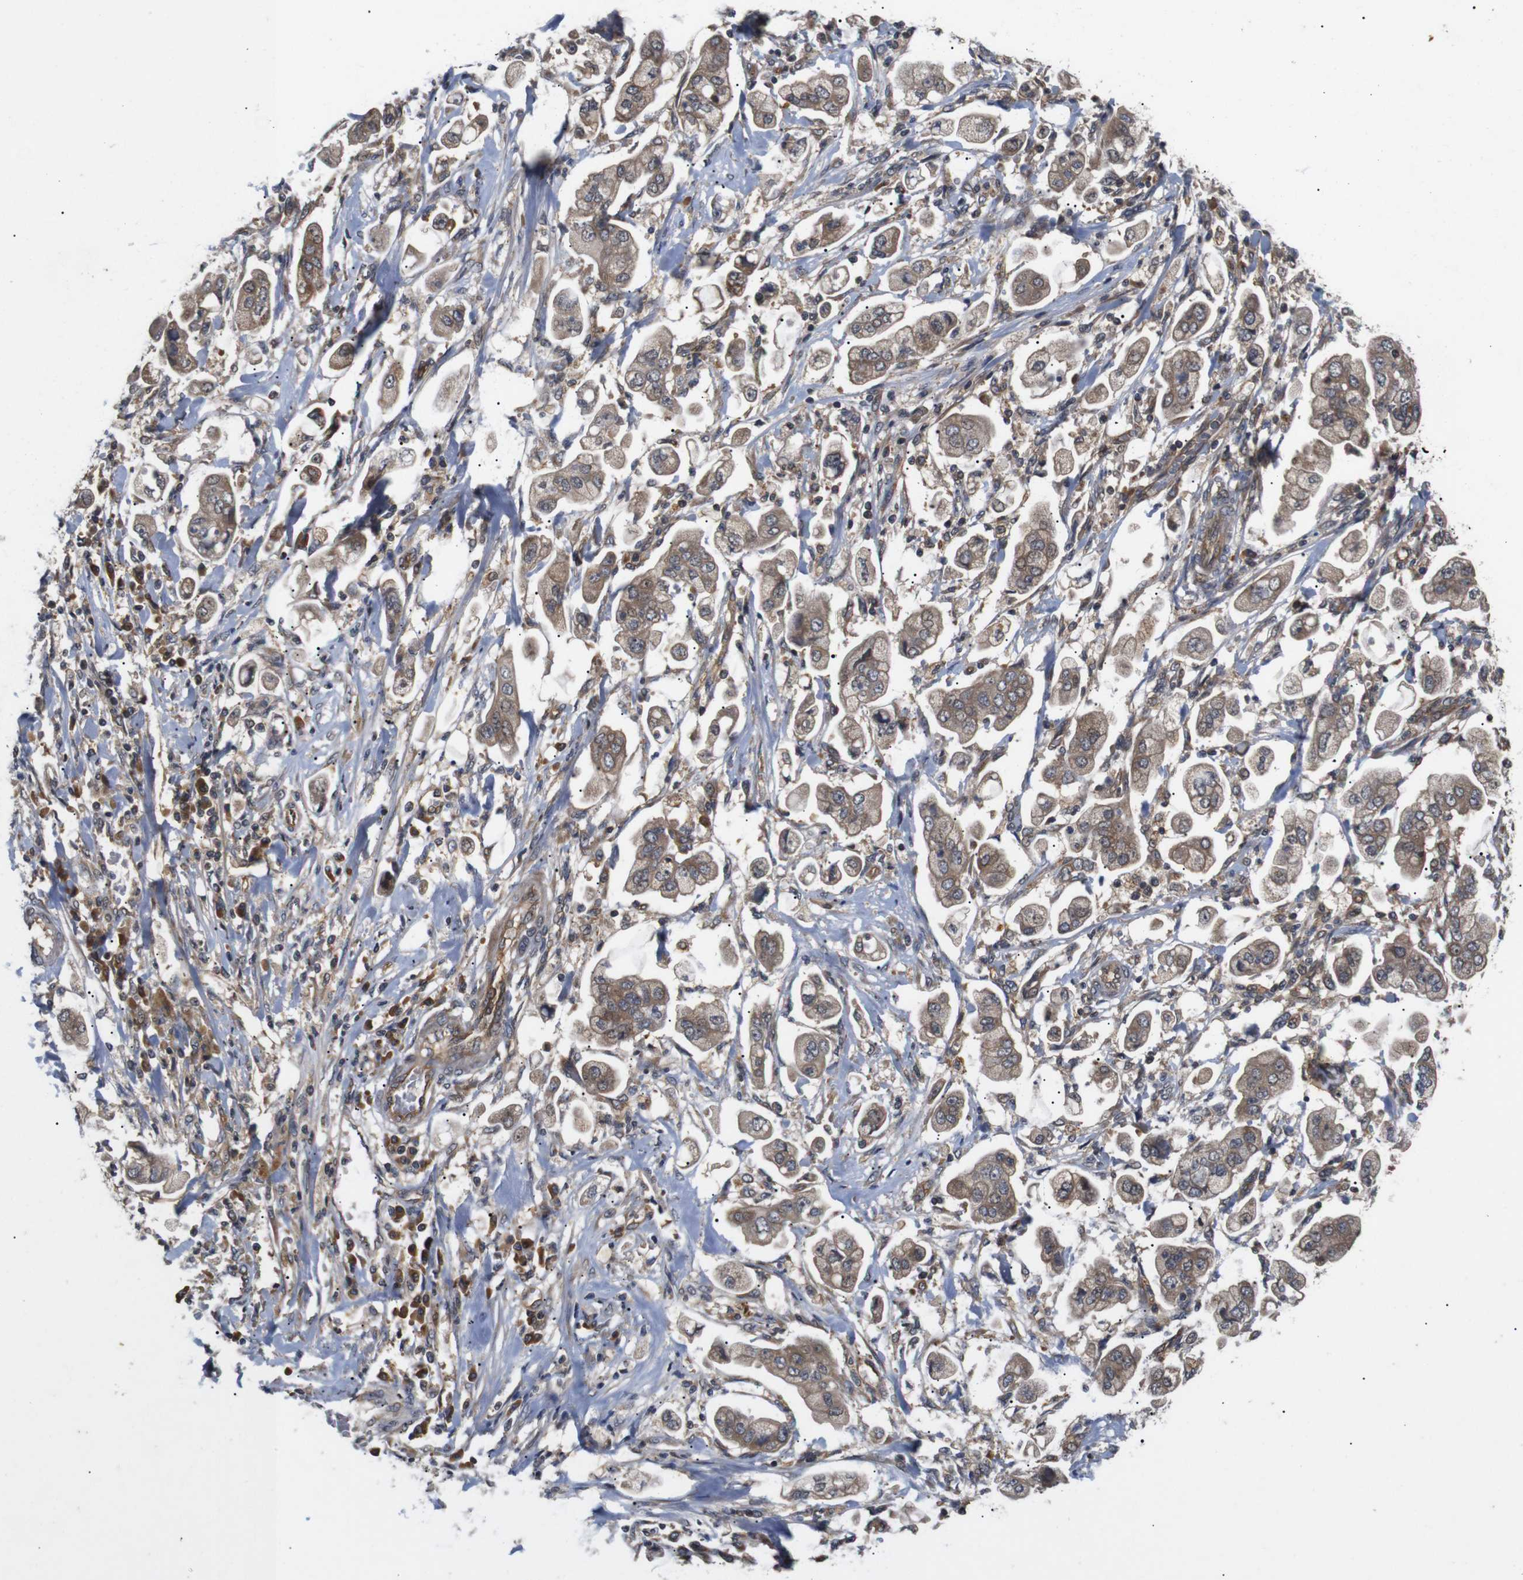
{"staining": {"intensity": "moderate", "quantity": ">75%", "location": "cytoplasmic/membranous"}, "tissue": "stomach cancer", "cell_type": "Tumor cells", "image_type": "cancer", "snomed": [{"axis": "morphology", "description": "Adenocarcinoma, NOS"}, {"axis": "topography", "description": "Stomach"}], "caption": "Immunohistochemistry staining of stomach cancer, which displays medium levels of moderate cytoplasmic/membranous staining in about >75% of tumor cells indicating moderate cytoplasmic/membranous protein staining. The staining was performed using DAB (brown) for protein detection and nuclei were counterstained in hematoxylin (blue).", "gene": "RIPK1", "patient": {"sex": "male", "age": 62}}